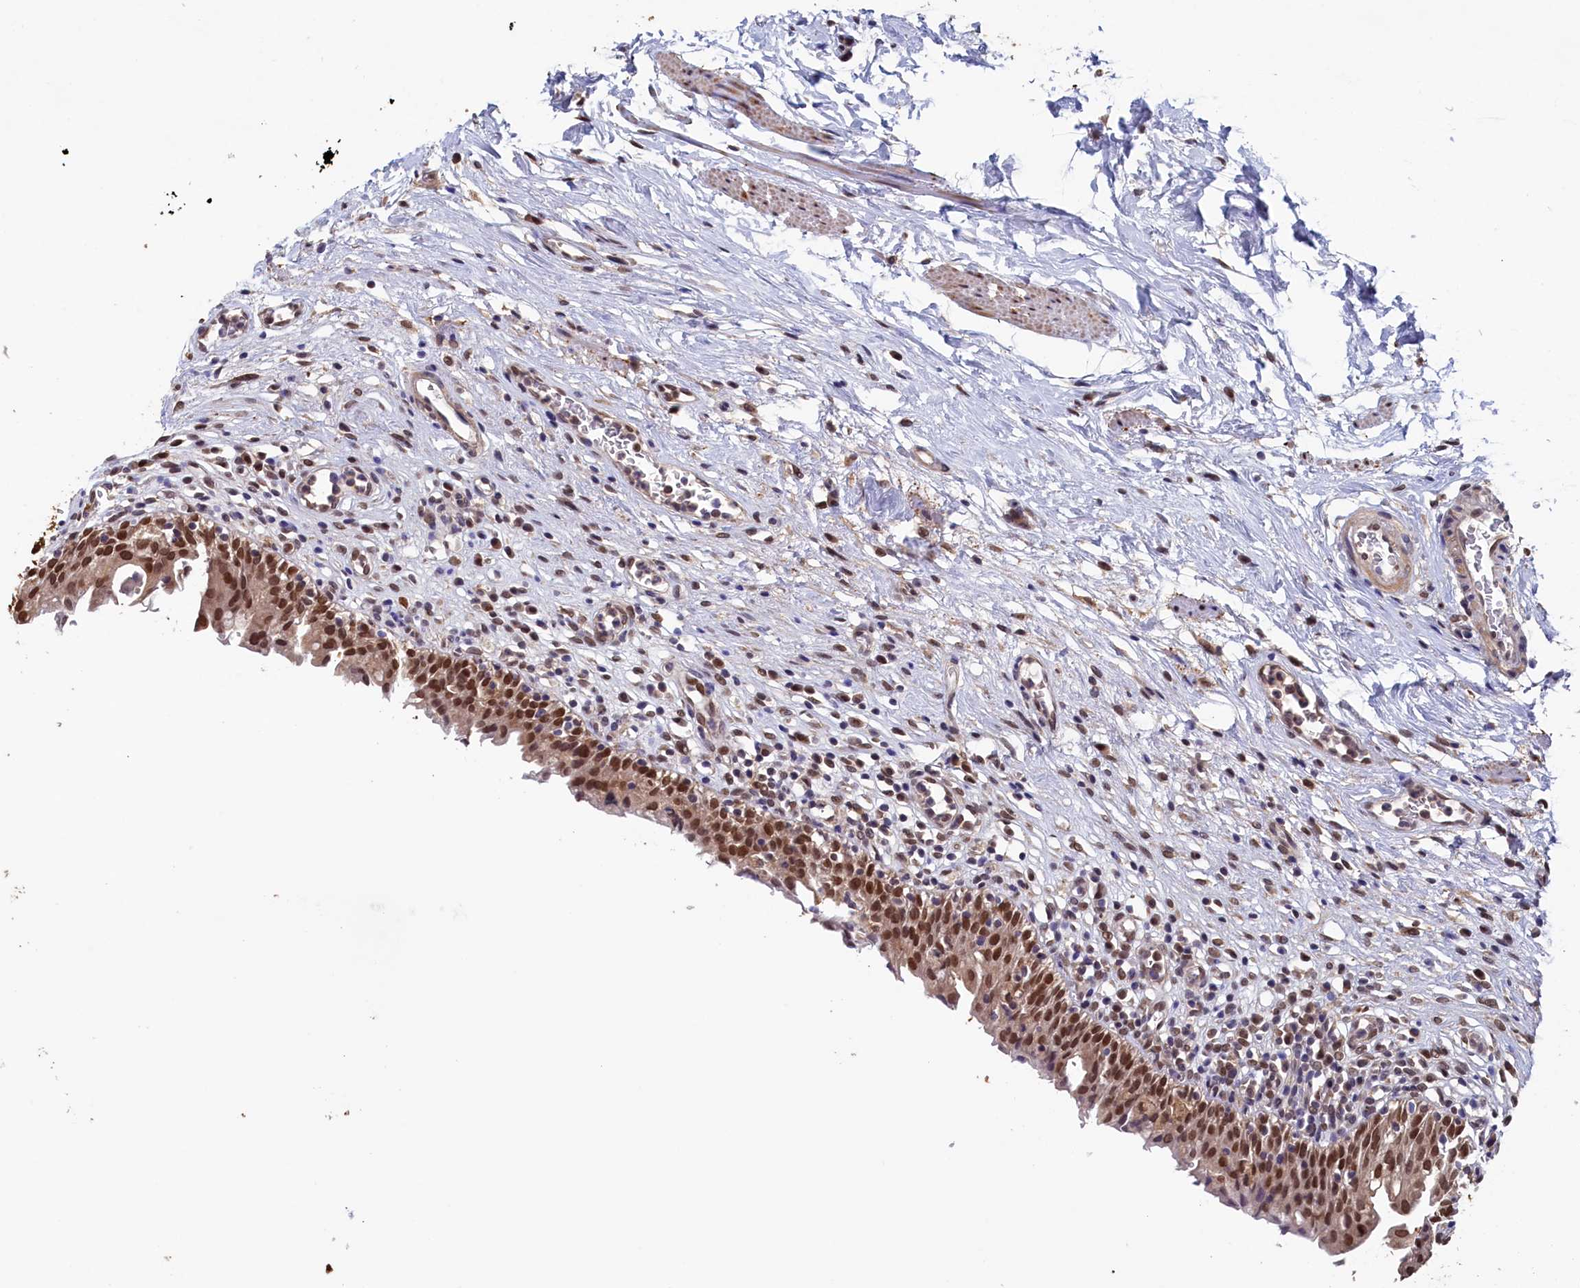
{"staining": {"intensity": "strong", "quantity": ">75%", "location": "cytoplasmic/membranous,nuclear"}, "tissue": "urinary bladder", "cell_type": "Urothelial cells", "image_type": "normal", "snomed": [{"axis": "morphology", "description": "Normal tissue, NOS"}, {"axis": "morphology", "description": "Inflammation, NOS"}, {"axis": "topography", "description": "Urinary bladder"}], "caption": "Immunohistochemical staining of benign human urinary bladder shows high levels of strong cytoplasmic/membranous,nuclear positivity in about >75% of urothelial cells. (Brightfield microscopy of DAB IHC at high magnification).", "gene": "AHCY", "patient": {"sex": "male", "age": 63}}